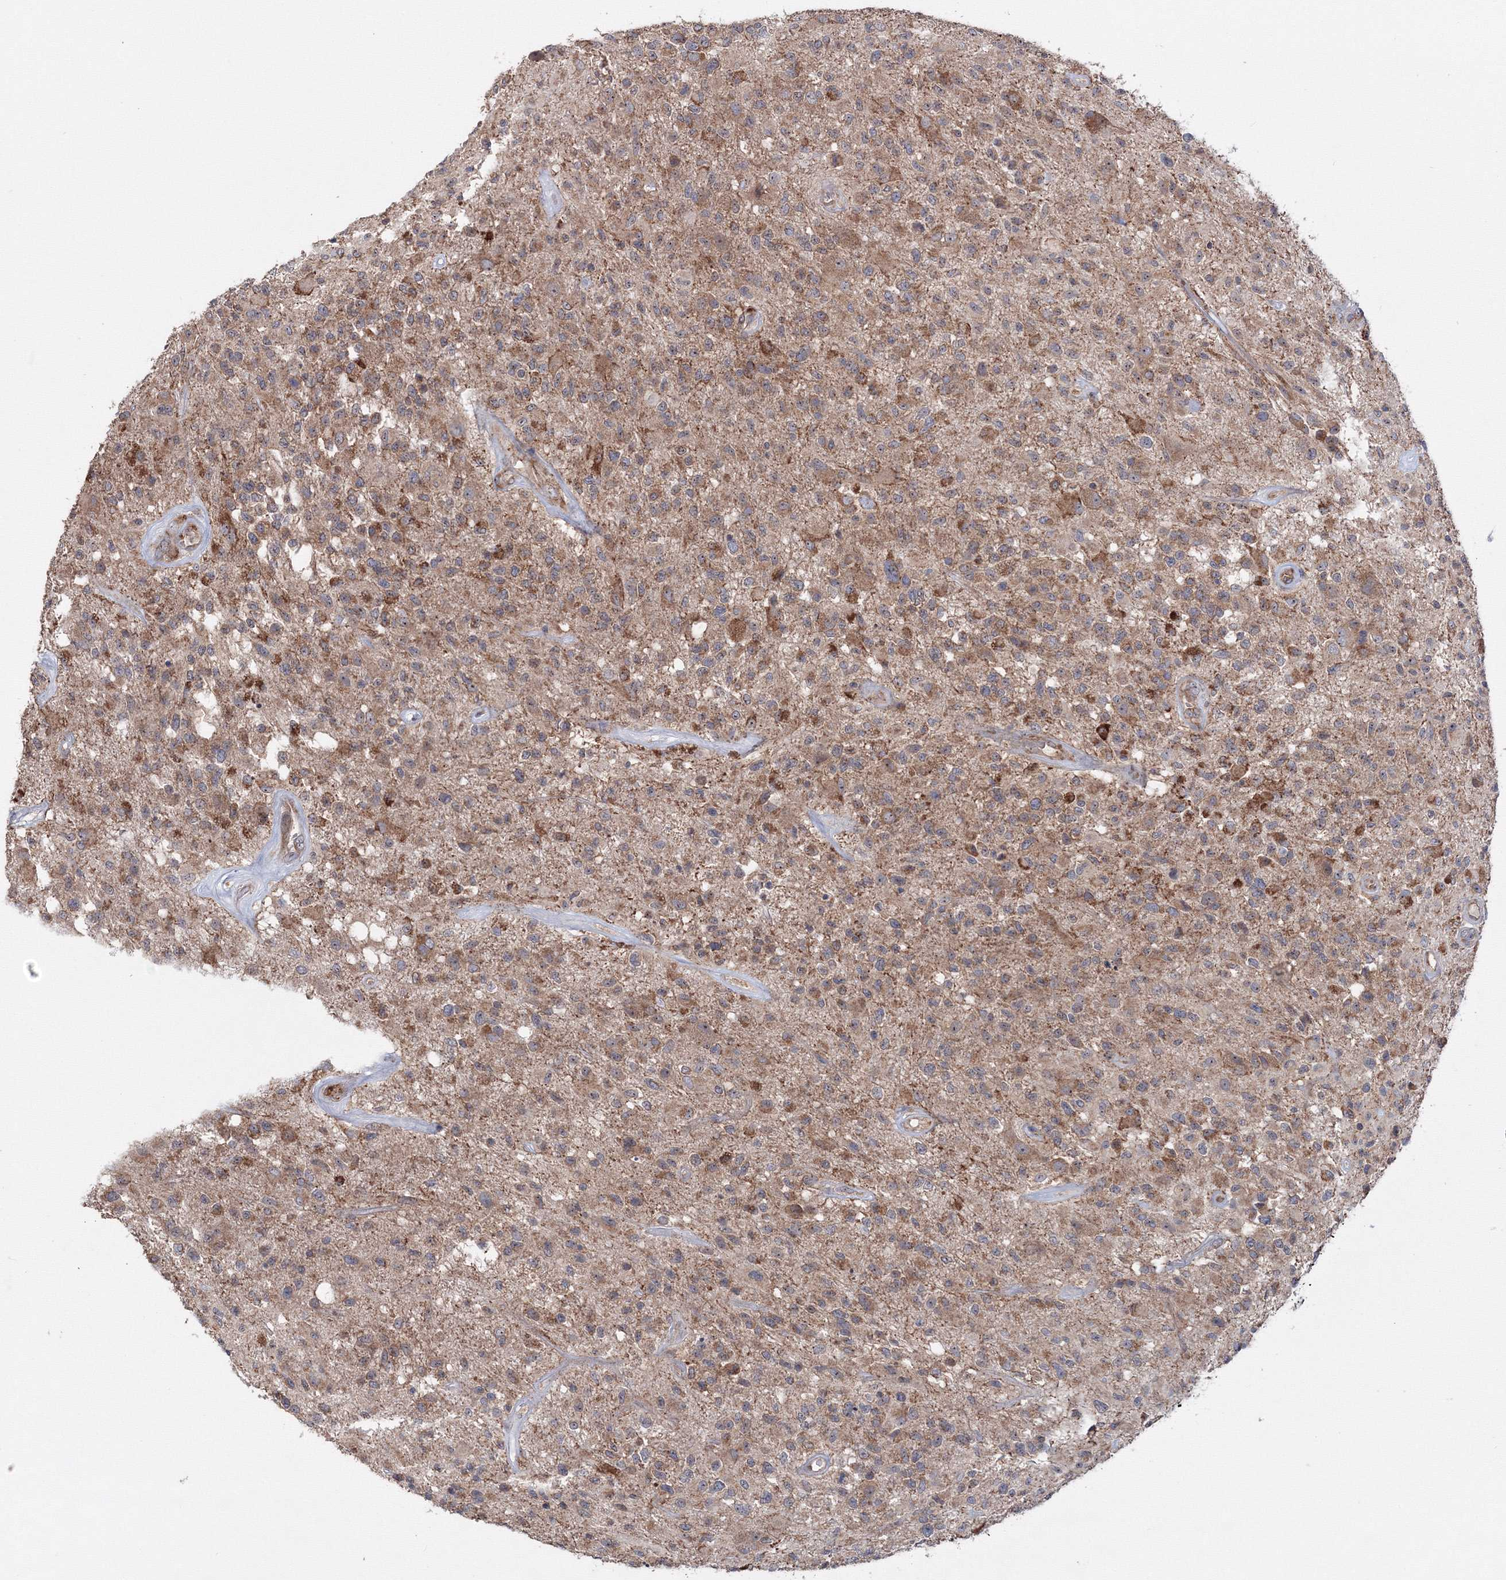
{"staining": {"intensity": "moderate", "quantity": ">75%", "location": "cytoplasmic/membranous"}, "tissue": "glioma", "cell_type": "Tumor cells", "image_type": "cancer", "snomed": [{"axis": "morphology", "description": "Glioma, malignant, High grade"}, {"axis": "morphology", "description": "Glioblastoma, NOS"}, {"axis": "topography", "description": "Brain"}], "caption": "This micrograph shows glioblastoma stained with IHC to label a protein in brown. The cytoplasmic/membranous of tumor cells show moderate positivity for the protein. Nuclei are counter-stained blue.", "gene": "PEX13", "patient": {"sex": "male", "age": 60}}